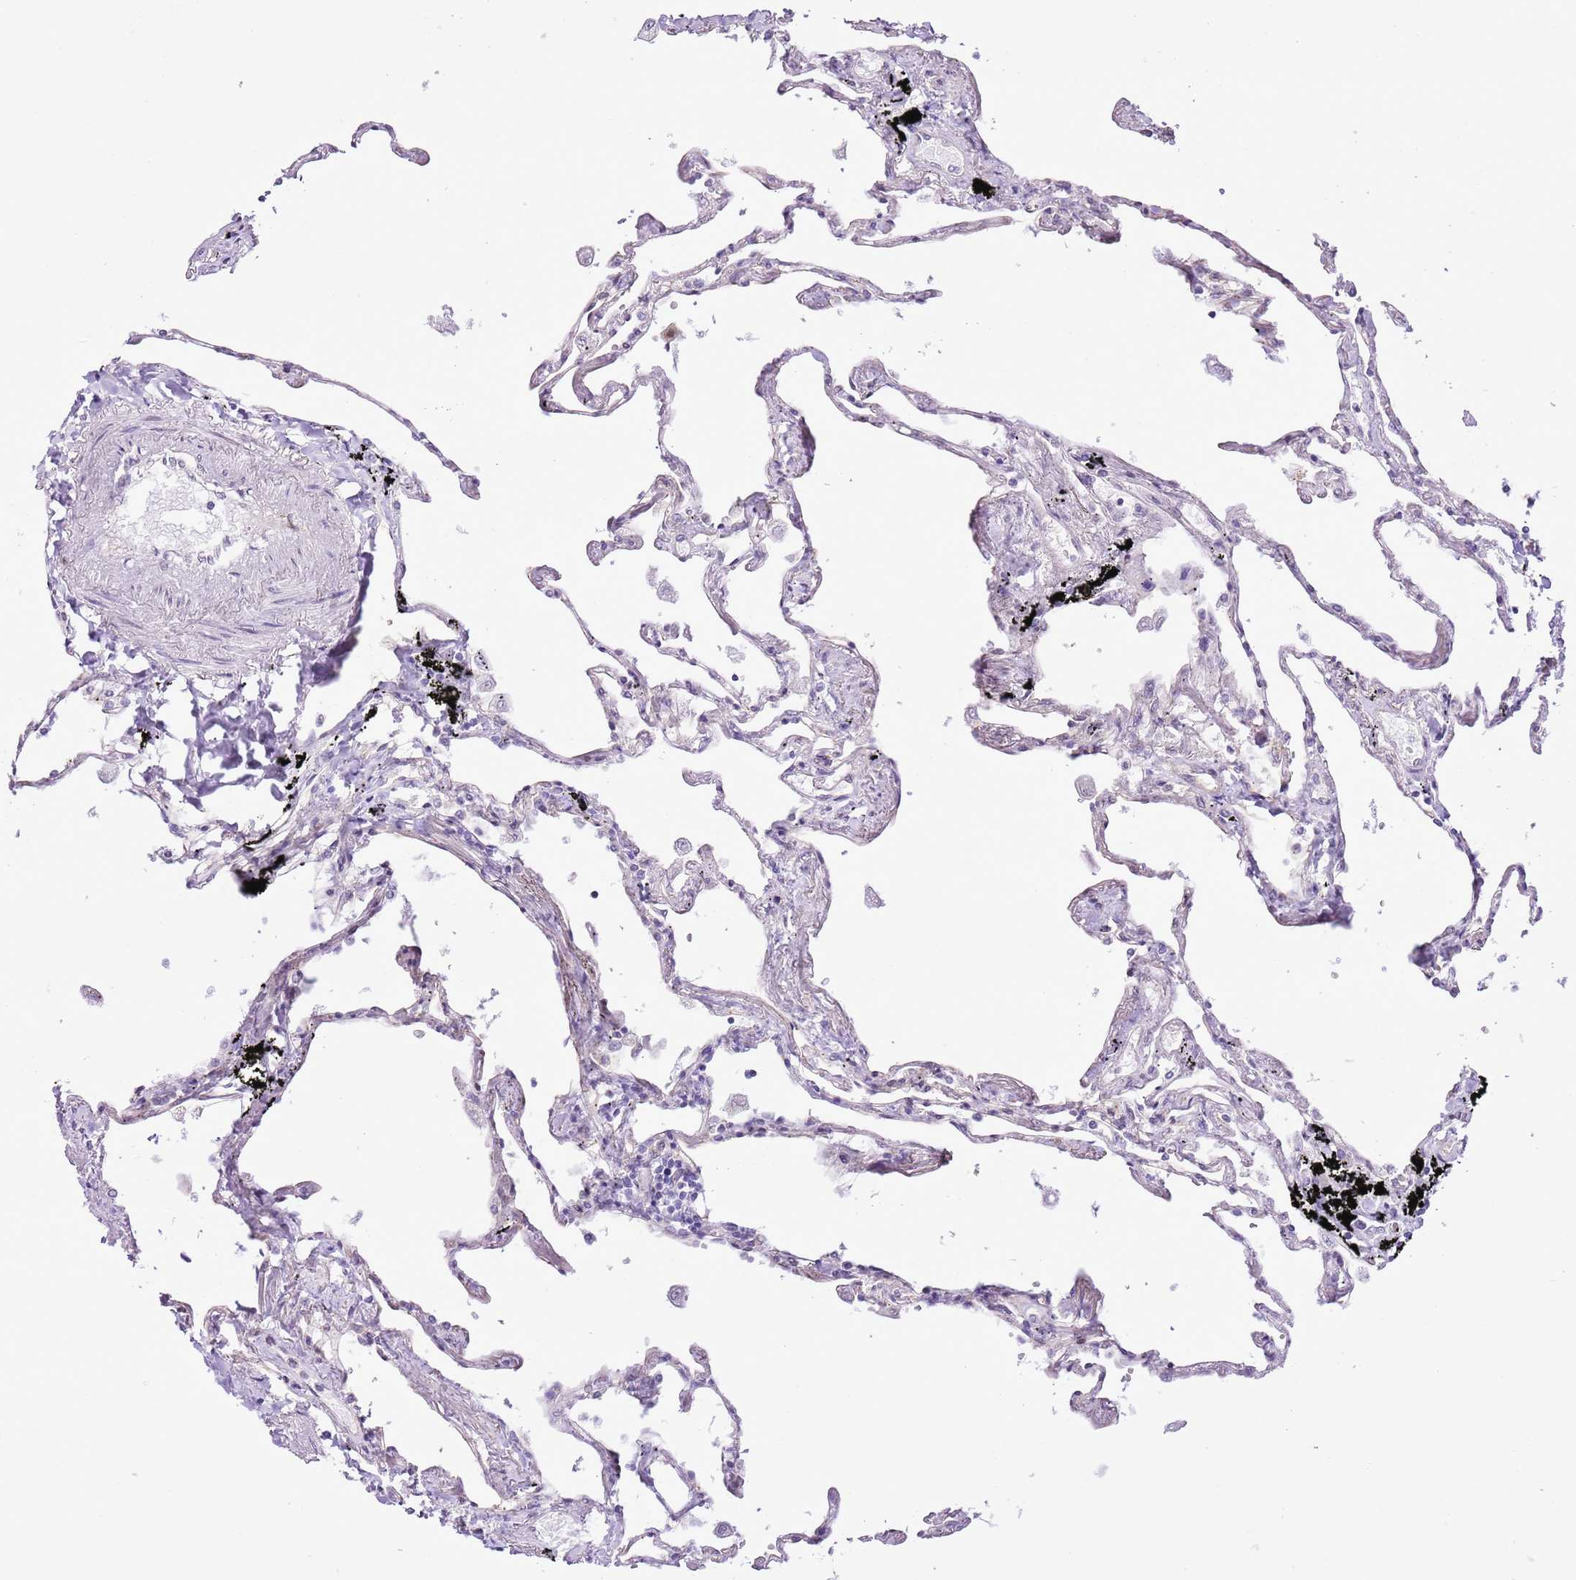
{"staining": {"intensity": "moderate", "quantity": "<25%", "location": "nuclear"}, "tissue": "lung", "cell_type": "Alveolar cells", "image_type": "normal", "snomed": [{"axis": "morphology", "description": "Normal tissue, NOS"}, {"axis": "topography", "description": "Lung"}], "caption": "Alveolar cells exhibit low levels of moderate nuclear expression in about <25% of cells in normal human lung.", "gene": "NACC2", "patient": {"sex": "female", "age": 67}}